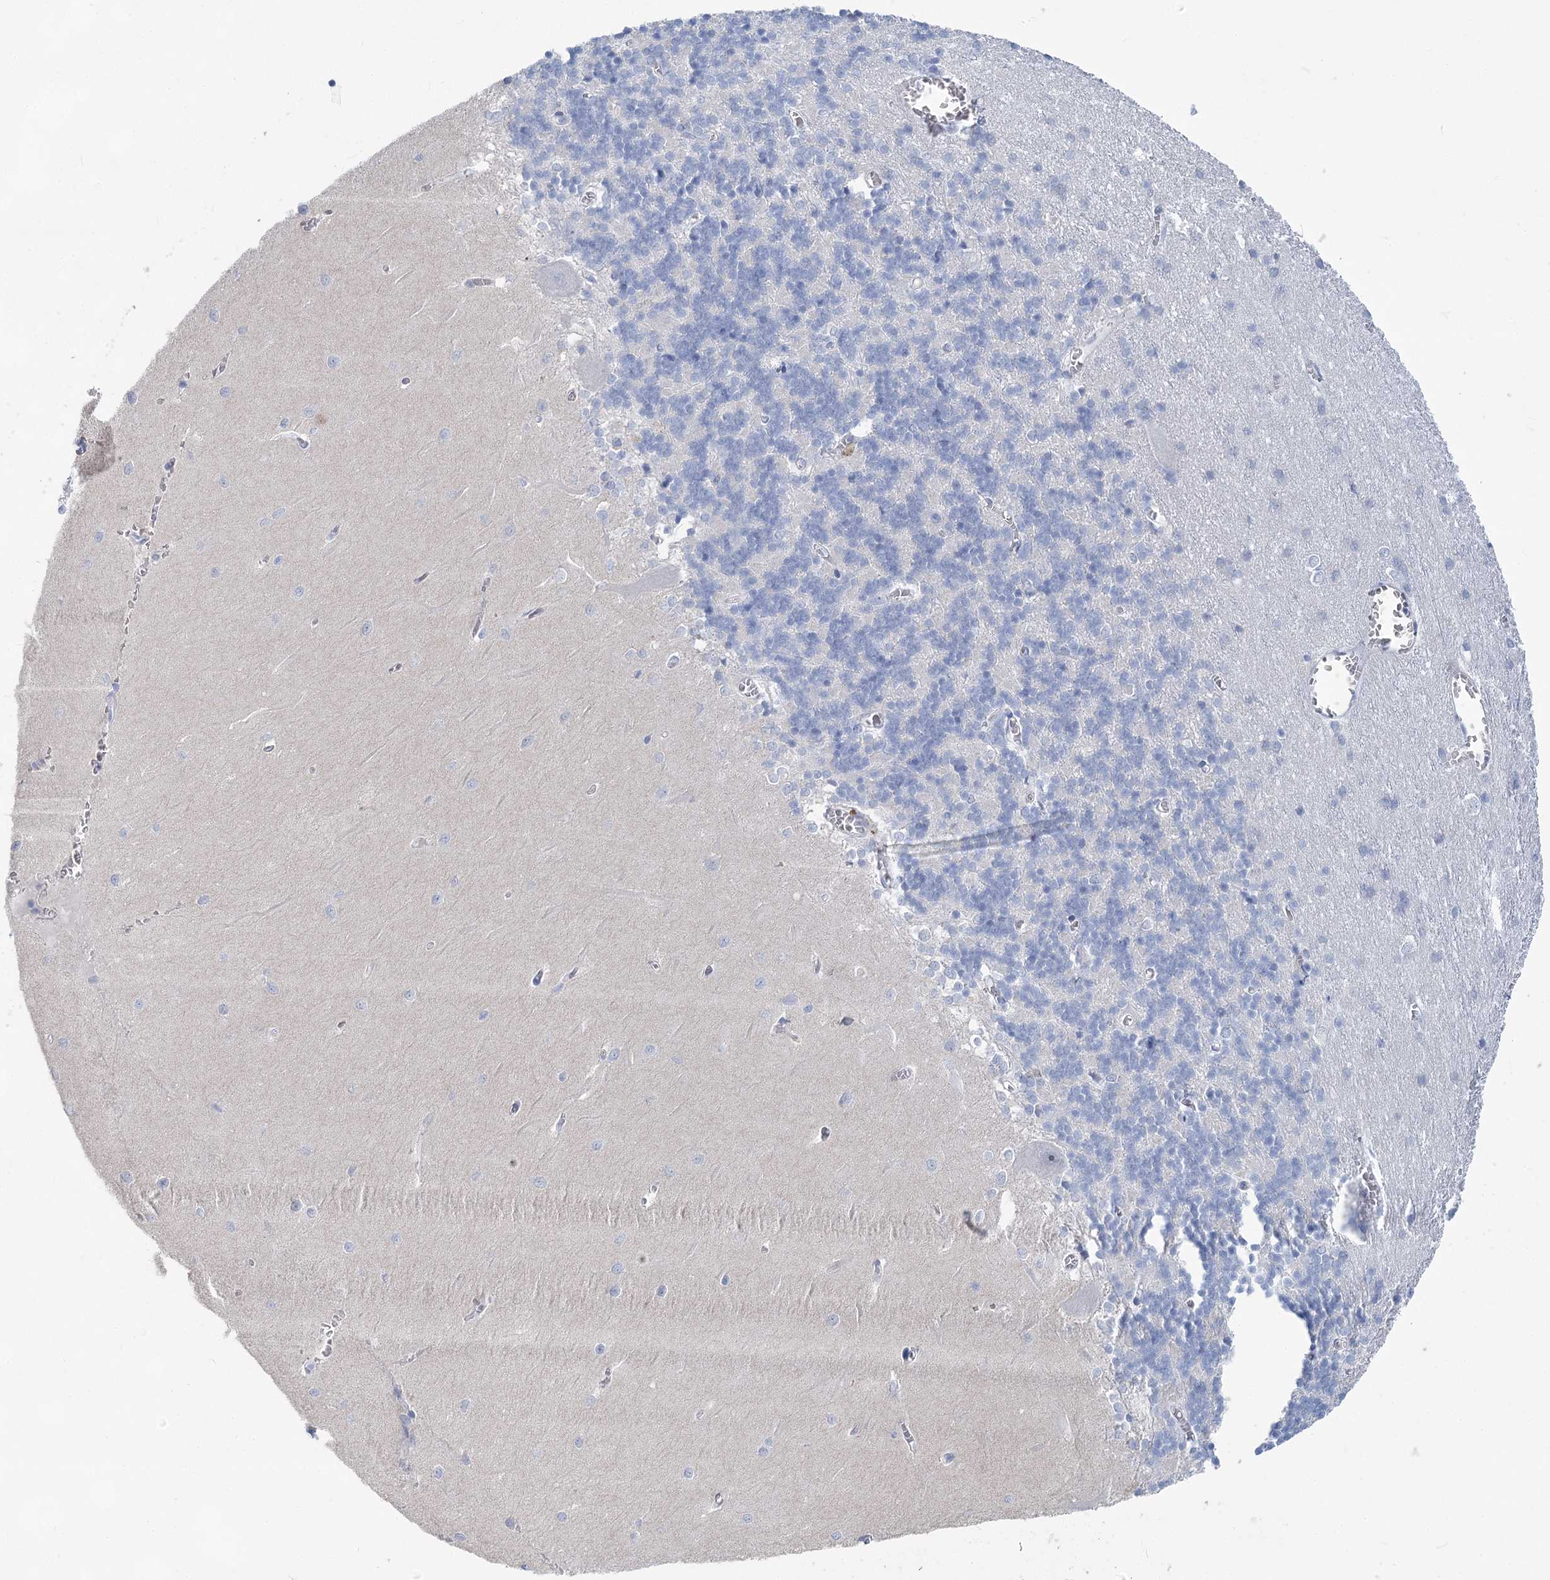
{"staining": {"intensity": "negative", "quantity": "none", "location": "none"}, "tissue": "cerebellum", "cell_type": "Cells in granular layer", "image_type": "normal", "snomed": [{"axis": "morphology", "description": "Normal tissue, NOS"}, {"axis": "topography", "description": "Cerebellum"}], "caption": "Cells in granular layer show no significant protein staining in normal cerebellum. Brightfield microscopy of IHC stained with DAB (brown) and hematoxylin (blue), captured at high magnification.", "gene": "WDR74", "patient": {"sex": "male", "age": 37}}